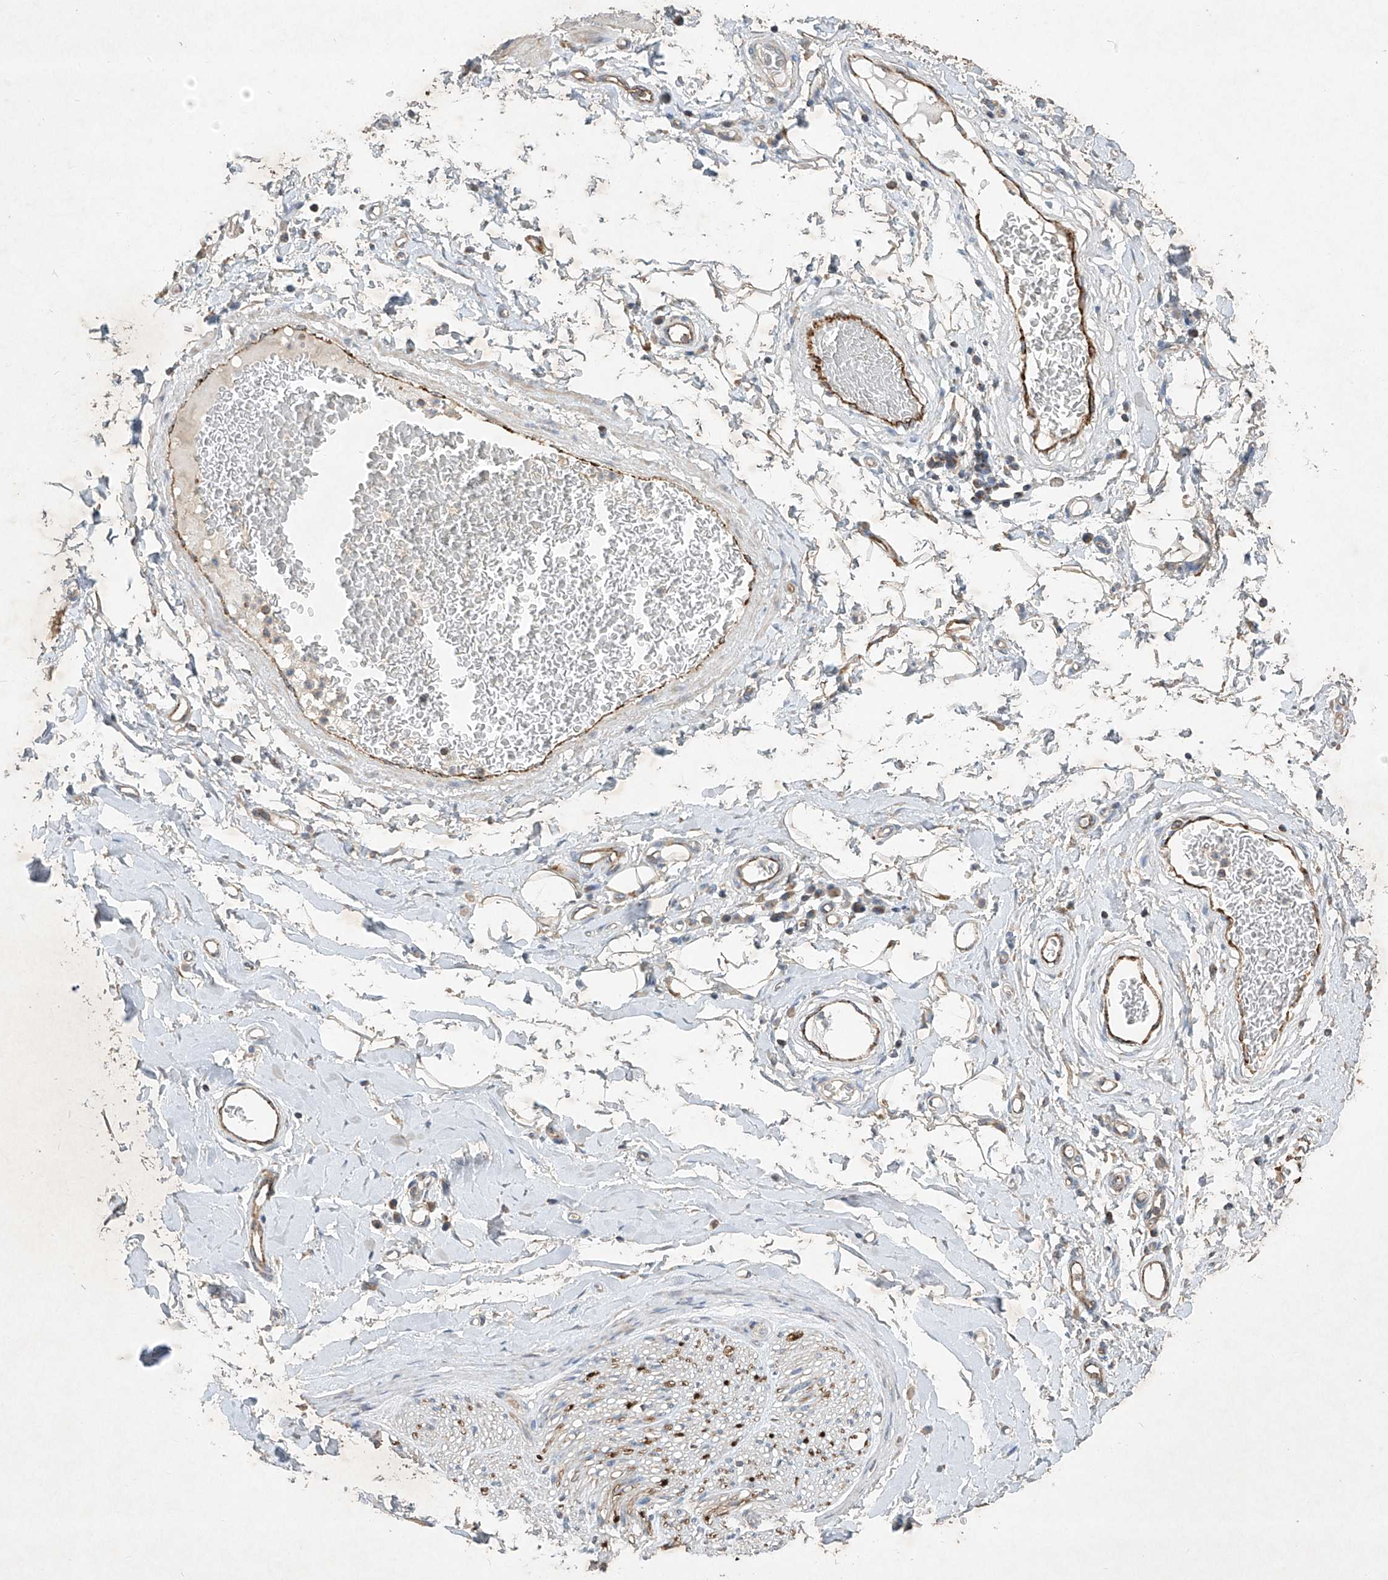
{"staining": {"intensity": "moderate", "quantity": ">75%", "location": "cytoplasmic/membranous"}, "tissue": "adipose tissue", "cell_type": "Adipocytes", "image_type": "normal", "snomed": [{"axis": "morphology", "description": "Normal tissue, NOS"}, {"axis": "morphology", "description": "Adenocarcinoma, NOS"}, {"axis": "topography", "description": "Stomach, upper"}, {"axis": "topography", "description": "Peripheral nerve tissue"}], "caption": "High-power microscopy captured an immunohistochemistry (IHC) photomicrograph of benign adipose tissue, revealing moderate cytoplasmic/membranous expression in about >75% of adipocytes. Nuclei are stained in blue.", "gene": "UQCC1", "patient": {"sex": "male", "age": 62}}